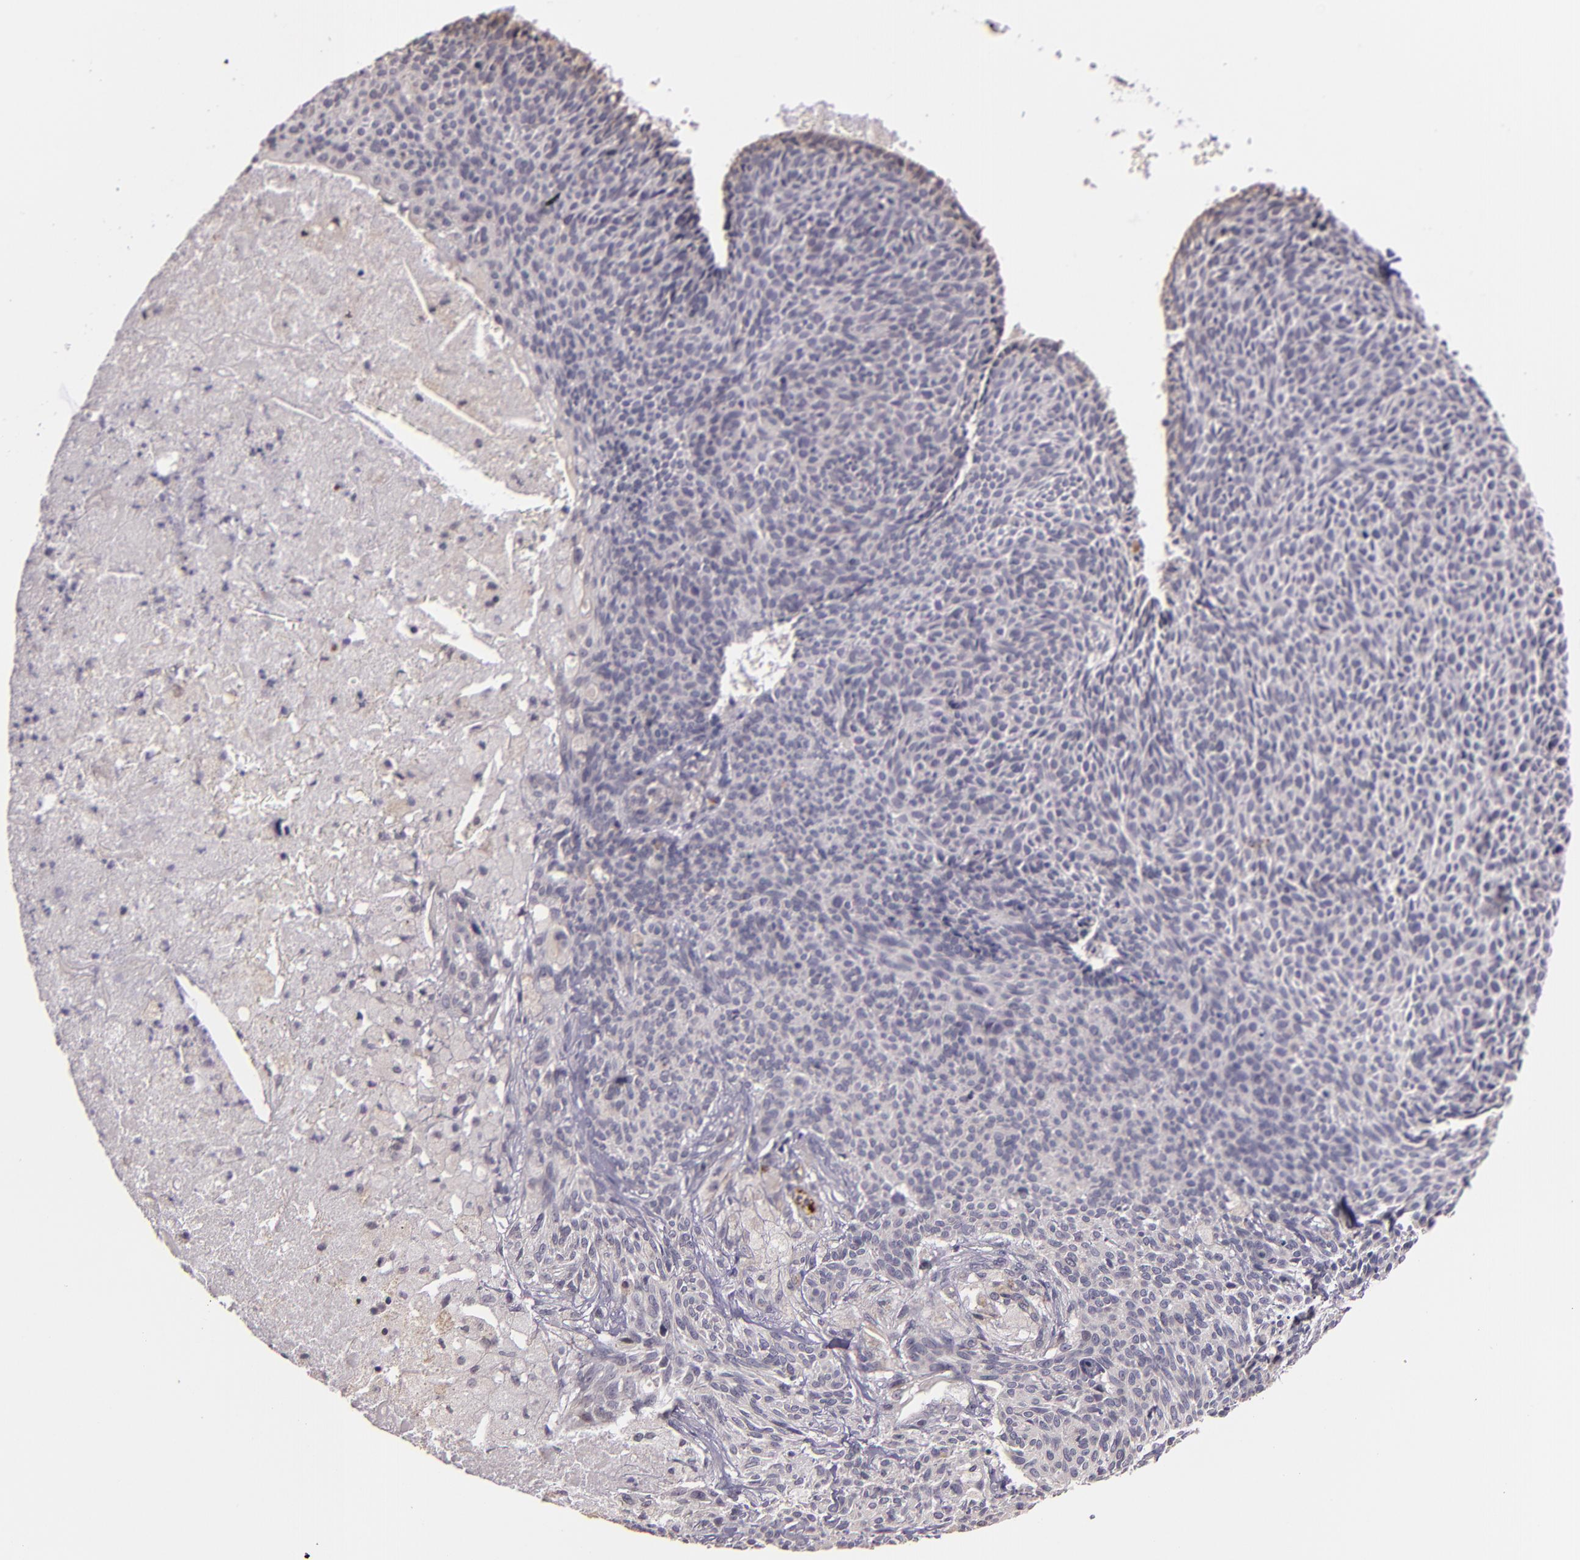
{"staining": {"intensity": "negative", "quantity": "none", "location": "none"}, "tissue": "skin cancer", "cell_type": "Tumor cells", "image_type": "cancer", "snomed": [{"axis": "morphology", "description": "Basal cell carcinoma"}, {"axis": "topography", "description": "Skin"}], "caption": "Skin basal cell carcinoma was stained to show a protein in brown. There is no significant positivity in tumor cells. (Stains: DAB immunohistochemistry with hematoxylin counter stain, Microscopy: brightfield microscopy at high magnification).", "gene": "SYTL4", "patient": {"sex": "male", "age": 84}}